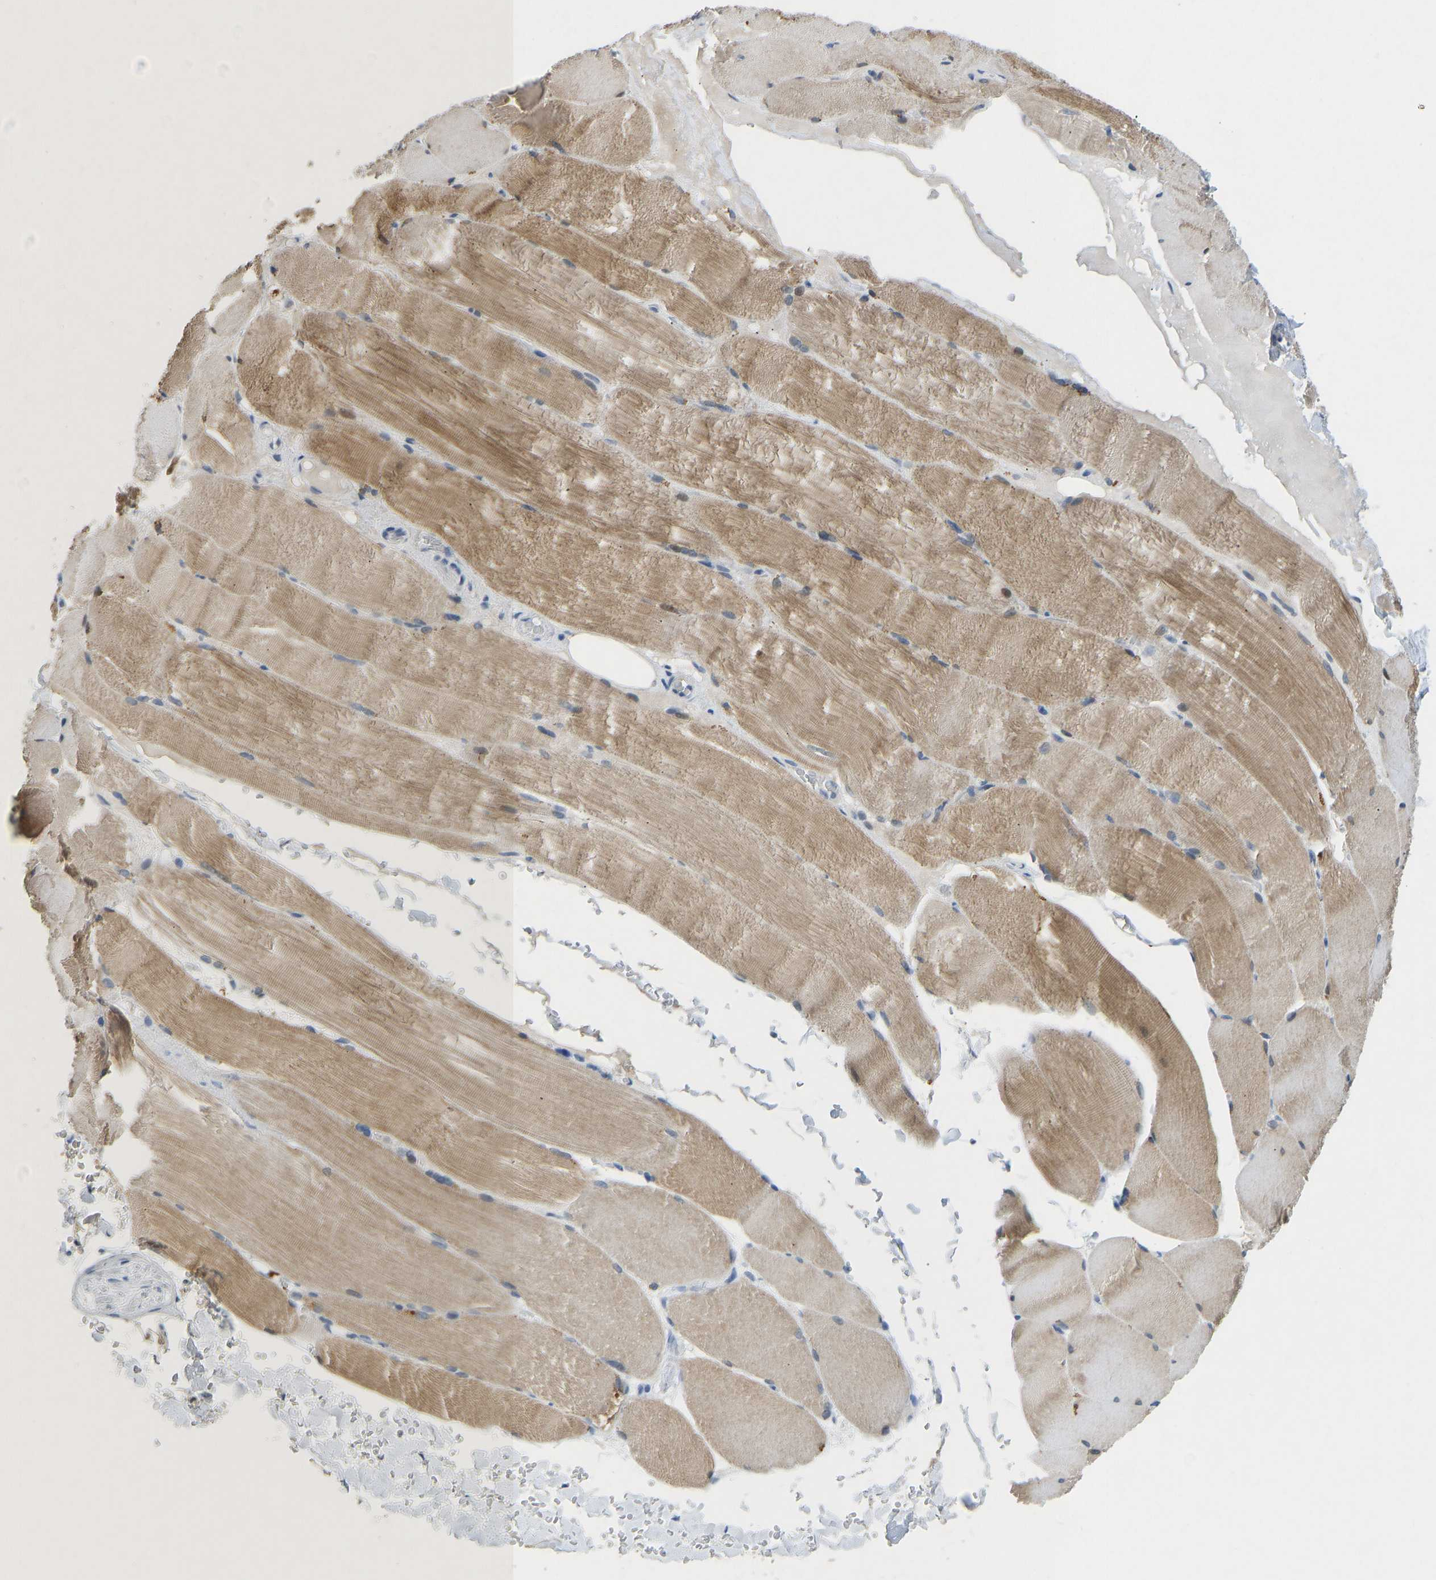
{"staining": {"intensity": "moderate", "quantity": "25%-75%", "location": "cytoplasmic/membranous"}, "tissue": "skeletal muscle", "cell_type": "Myocytes", "image_type": "normal", "snomed": [{"axis": "morphology", "description": "Normal tissue, NOS"}, {"axis": "topography", "description": "Skin"}, {"axis": "topography", "description": "Skeletal muscle"}], "caption": "An immunohistochemistry image of normal tissue is shown. Protein staining in brown highlights moderate cytoplasmic/membranous positivity in skeletal muscle within myocytes.", "gene": "TXNDC2", "patient": {"sex": "male", "age": 83}}